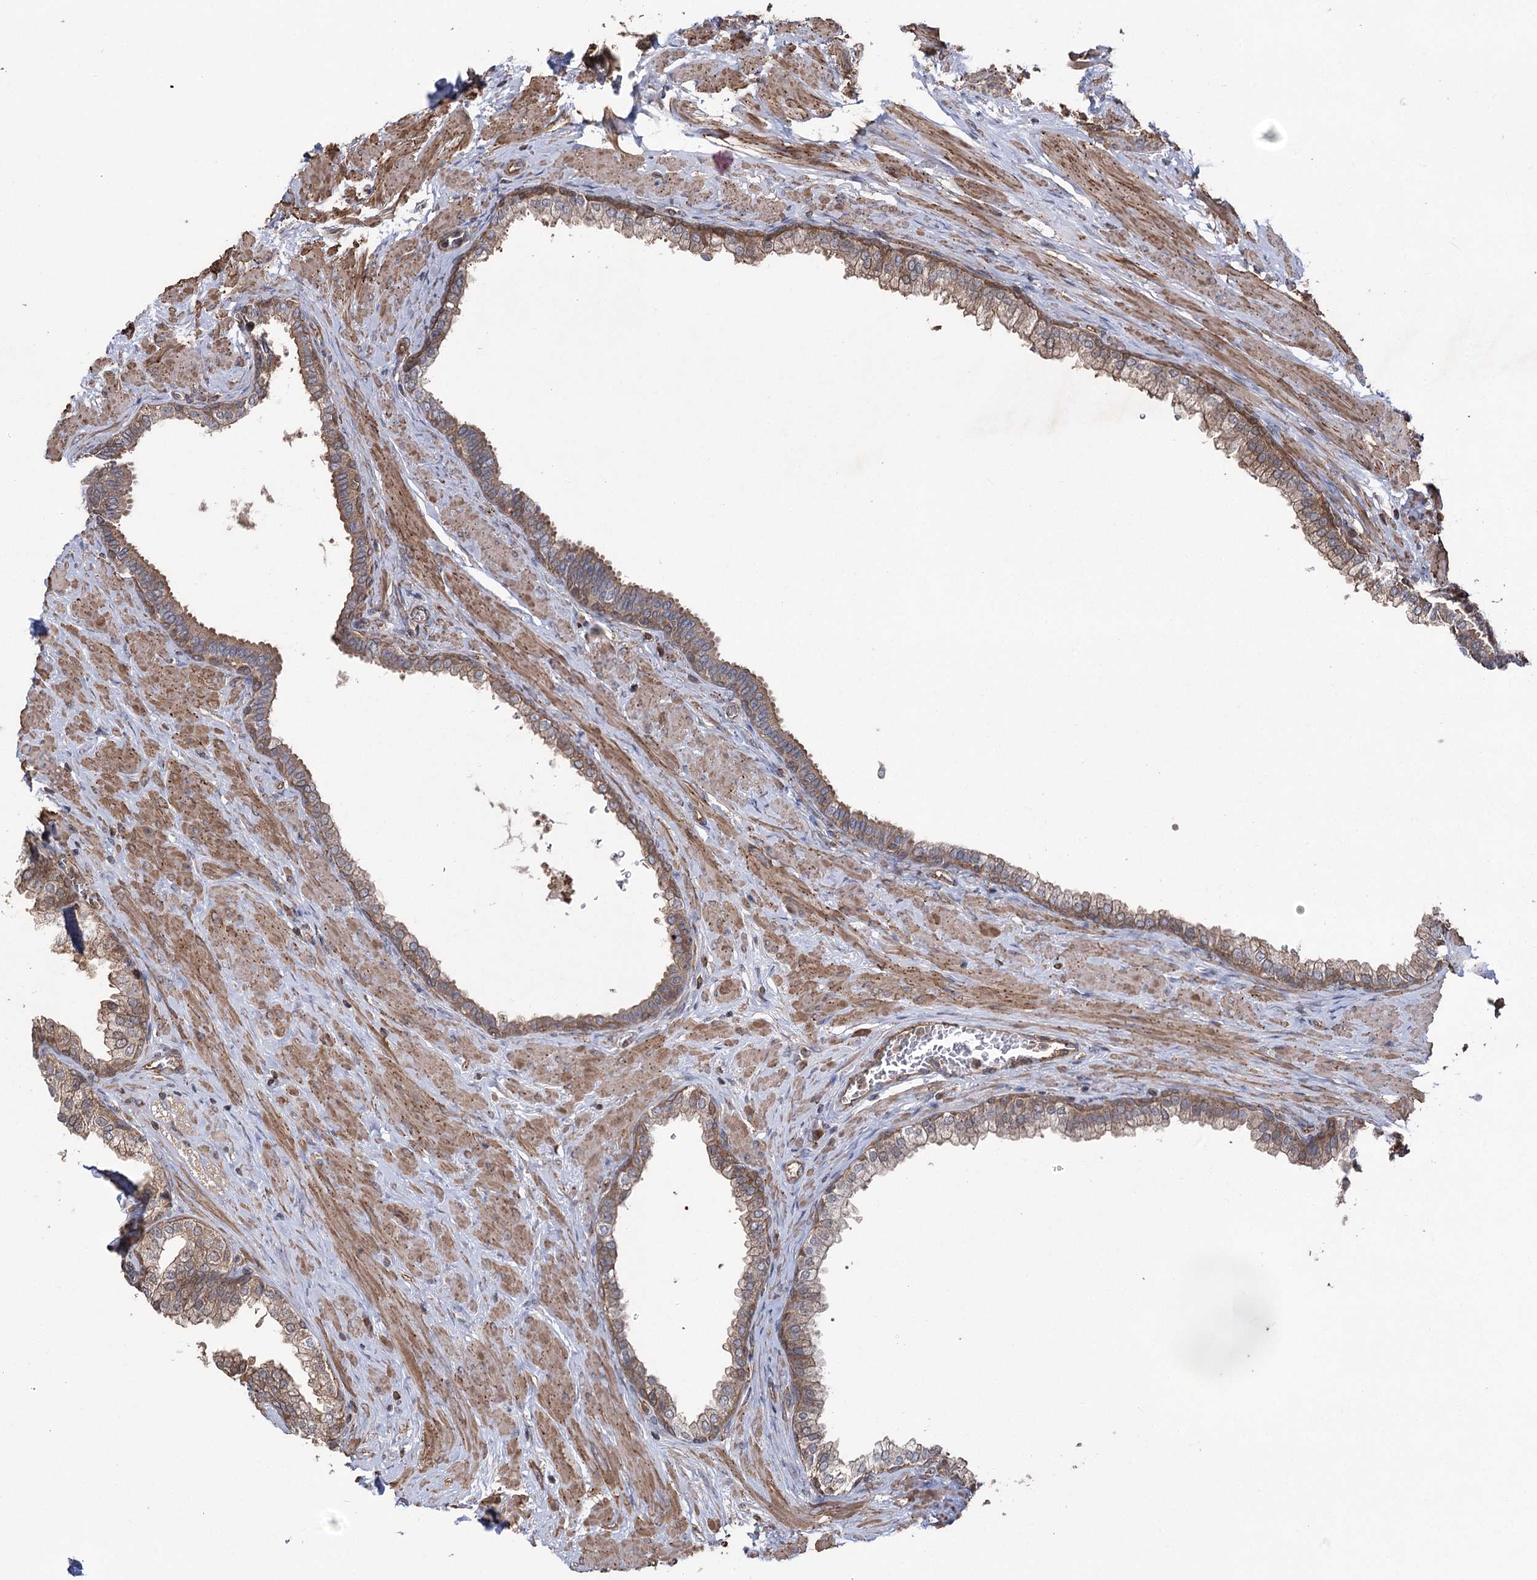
{"staining": {"intensity": "moderate", "quantity": "25%-75%", "location": "cytoplasmic/membranous"}, "tissue": "prostate", "cell_type": "Glandular cells", "image_type": "normal", "snomed": [{"axis": "morphology", "description": "Normal tissue, NOS"}, {"axis": "morphology", "description": "Urothelial carcinoma, Low grade"}, {"axis": "topography", "description": "Urinary bladder"}, {"axis": "topography", "description": "Prostate"}], "caption": "The immunohistochemical stain highlights moderate cytoplasmic/membranous positivity in glandular cells of benign prostate.", "gene": "LARS2", "patient": {"sex": "male", "age": 60}}